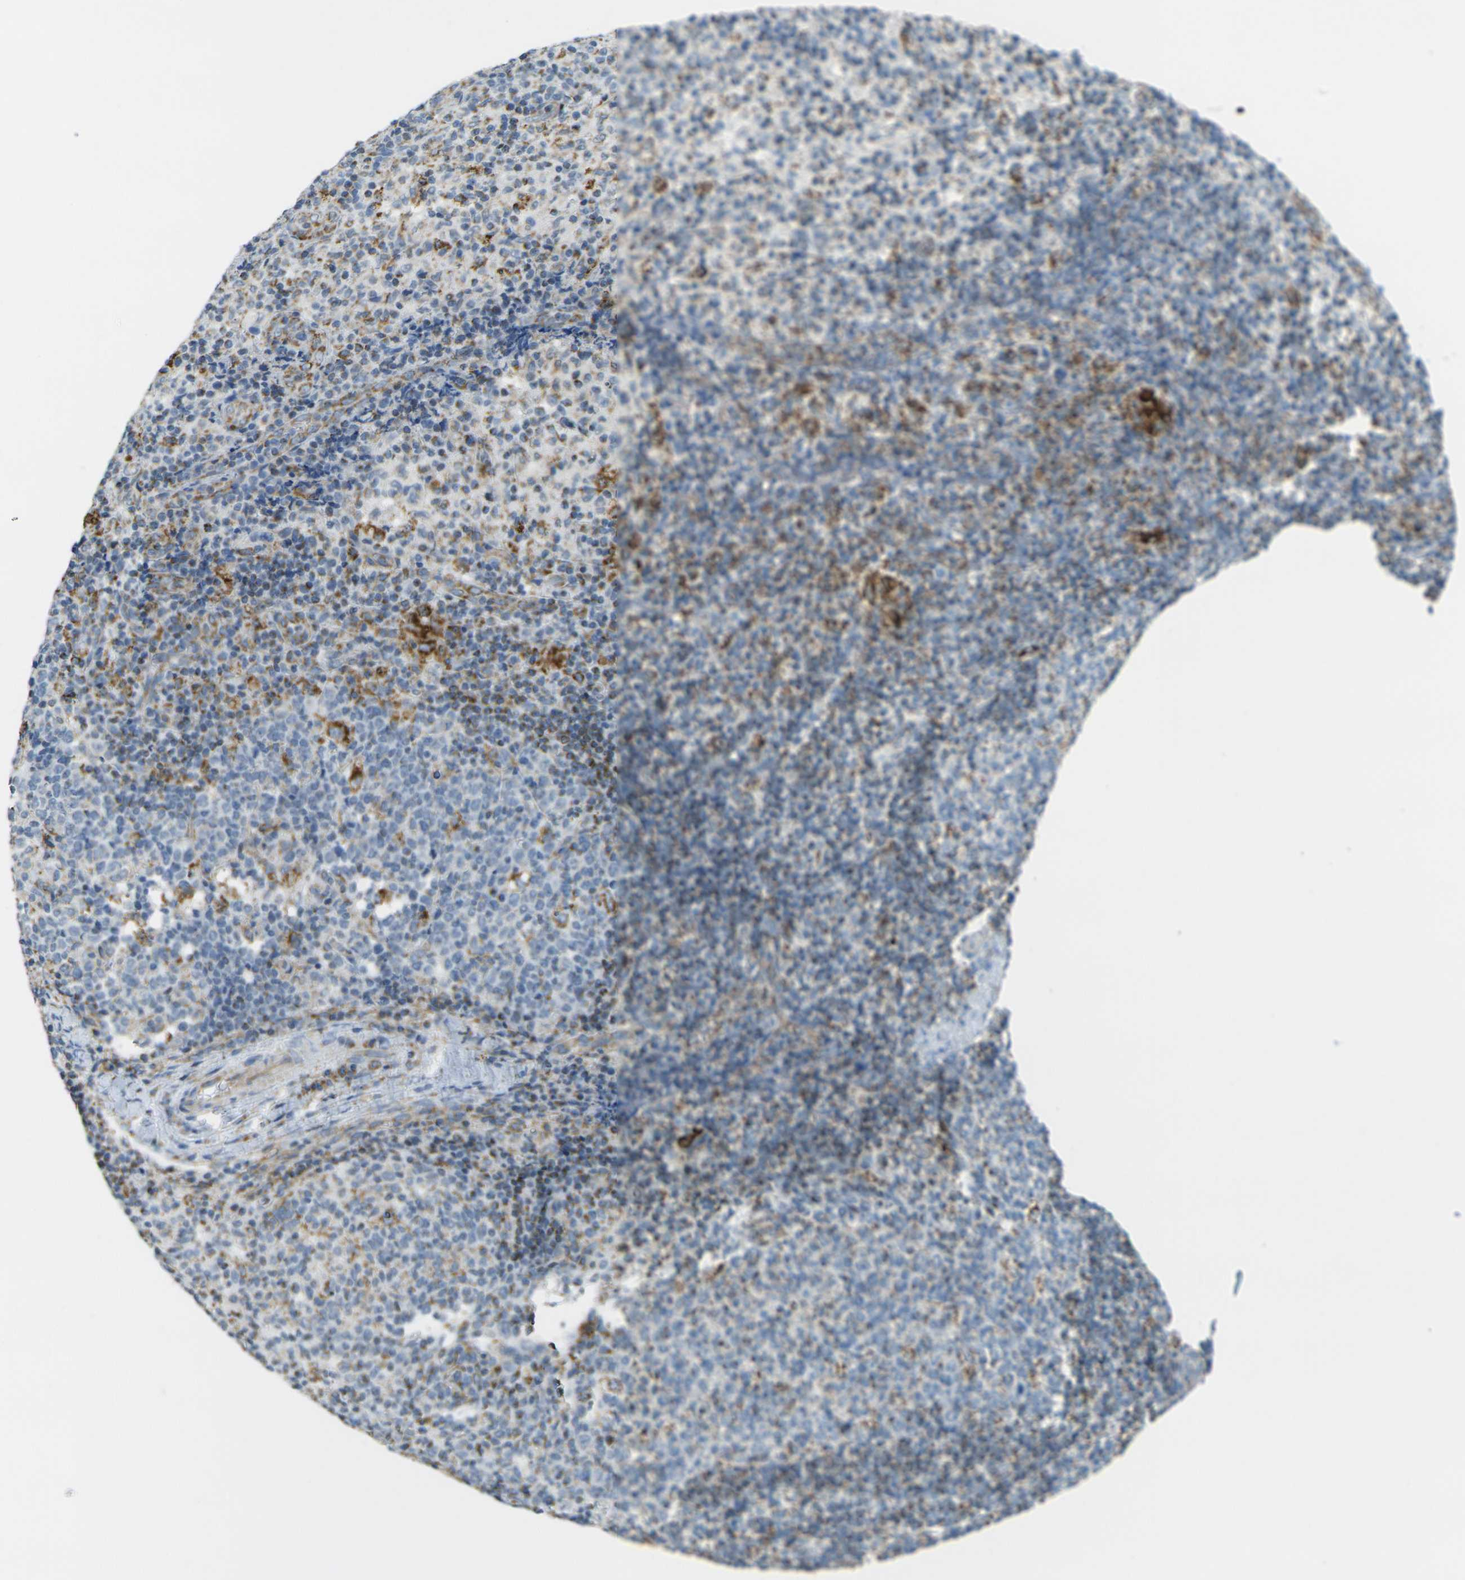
{"staining": {"intensity": "moderate", "quantity": "<25%", "location": "cytoplasmic/membranous"}, "tissue": "lymph node", "cell_type": "Germinal center cells", "image_type": "normal", "snomed": [{"axis": "morphology", "description": "Normal tissue, NOS"}, {"axis": "morphology", "description": "Inflammation, NOS"}, {"axis": "topography", "description": "Lymph node"}], "caption": "Normal lymph node reveals moderate cytoplasmic/membranous positivity in approximately <25% of germinal center cells.", "gene": "CYB5R1", "patient": {"sex": "male", "age": 55}}